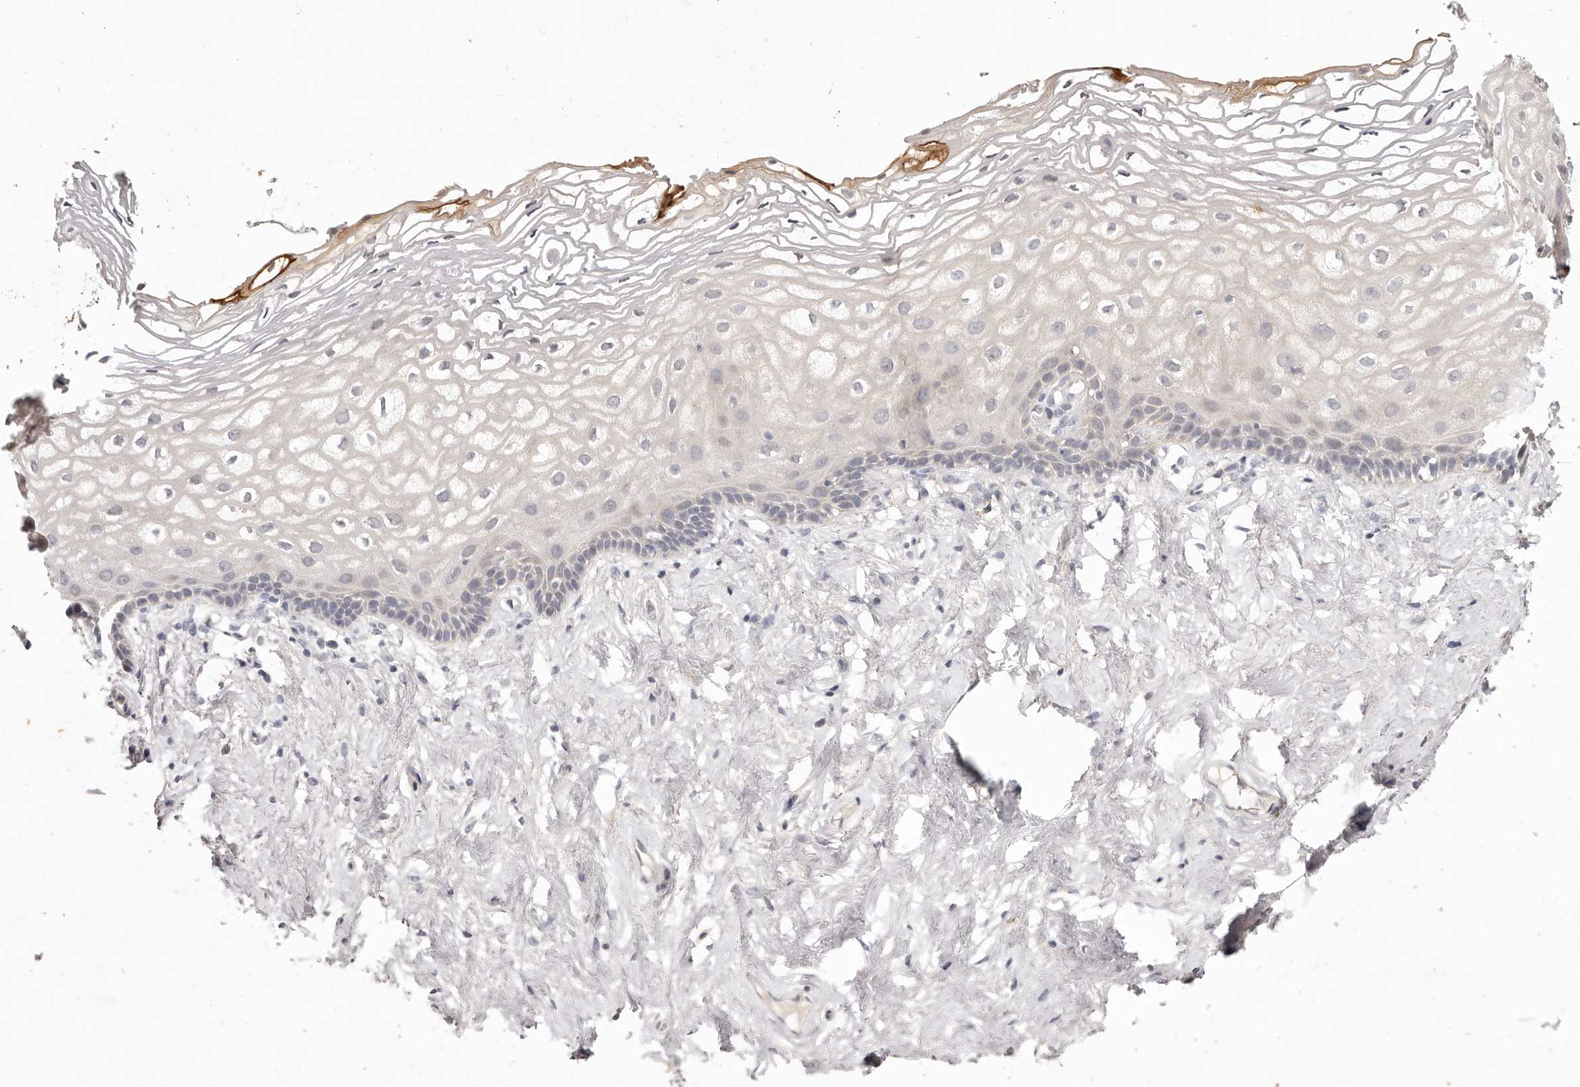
{"staining": {"intensity": "moderate", "quantity": "<25%", "location": "cytoplasmic/membranous"}, "tissue": "vagina", "cell_type": "Squamous epithelial cells", "image_type": "normal", "snomed": [{"axis": "morphology", "description": "Normal tissue, NOS"}, {"axis": "morphology", "description": "Adenocarcinoma, NOS"}, {"axis": "topography", "description": "Rectum"}, {"axis": "topography", "description": "Vagina"}], "caption": "Immunohistochemical staining of unremarkable vagina shows low levels of moderate cytoplasmic/membranous positivity in about <25% of squamous epithelial cells. (DAB (3,3'-diaminobenzidine) = brown stain, brightfield microscopy at high magnification).", "gene": "GARNL3", "patient": {"sex": "female", "age": 71}}